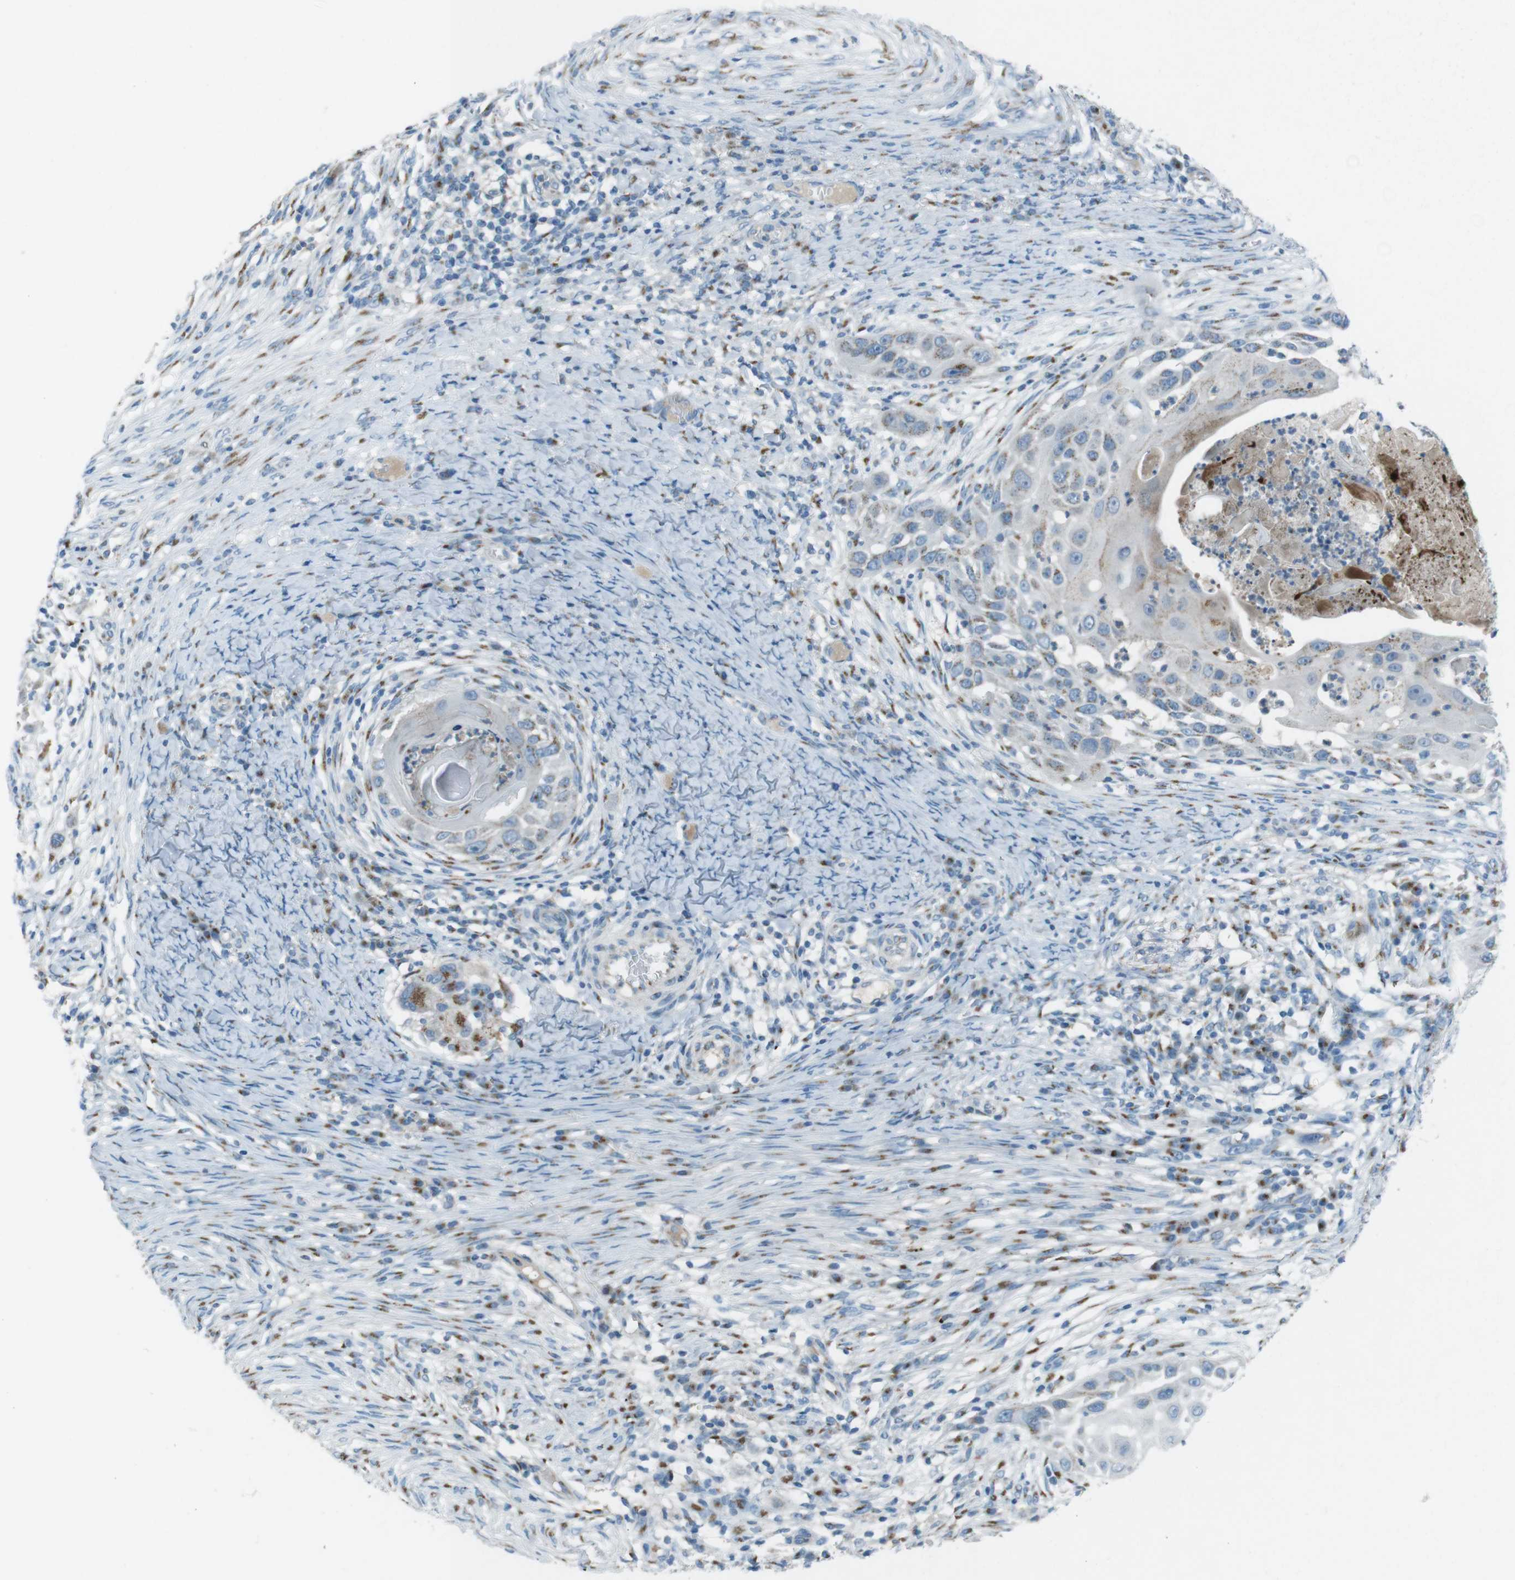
{"staining": {"intensity": "weak", "quantity": "25%-75%", "location": "cytoplasmic/membranous"}, "tissue": "skin cancer", "cell_type": "Tumor cells", "image_type": "cancer", "snomed": [{"axis": "morphology", "description": "Squamous cell carcinoma, NOS"}, {"axis": "topography", "description": "Skin"}], "caption": "Tumor cells show weak cytoplasmic/membranous staining in approximately 25%-75% of cells in squamous cell carcinoma (skin).", "gene": "TXNDC15", "patient": {"sex": "female", "age": 44}}